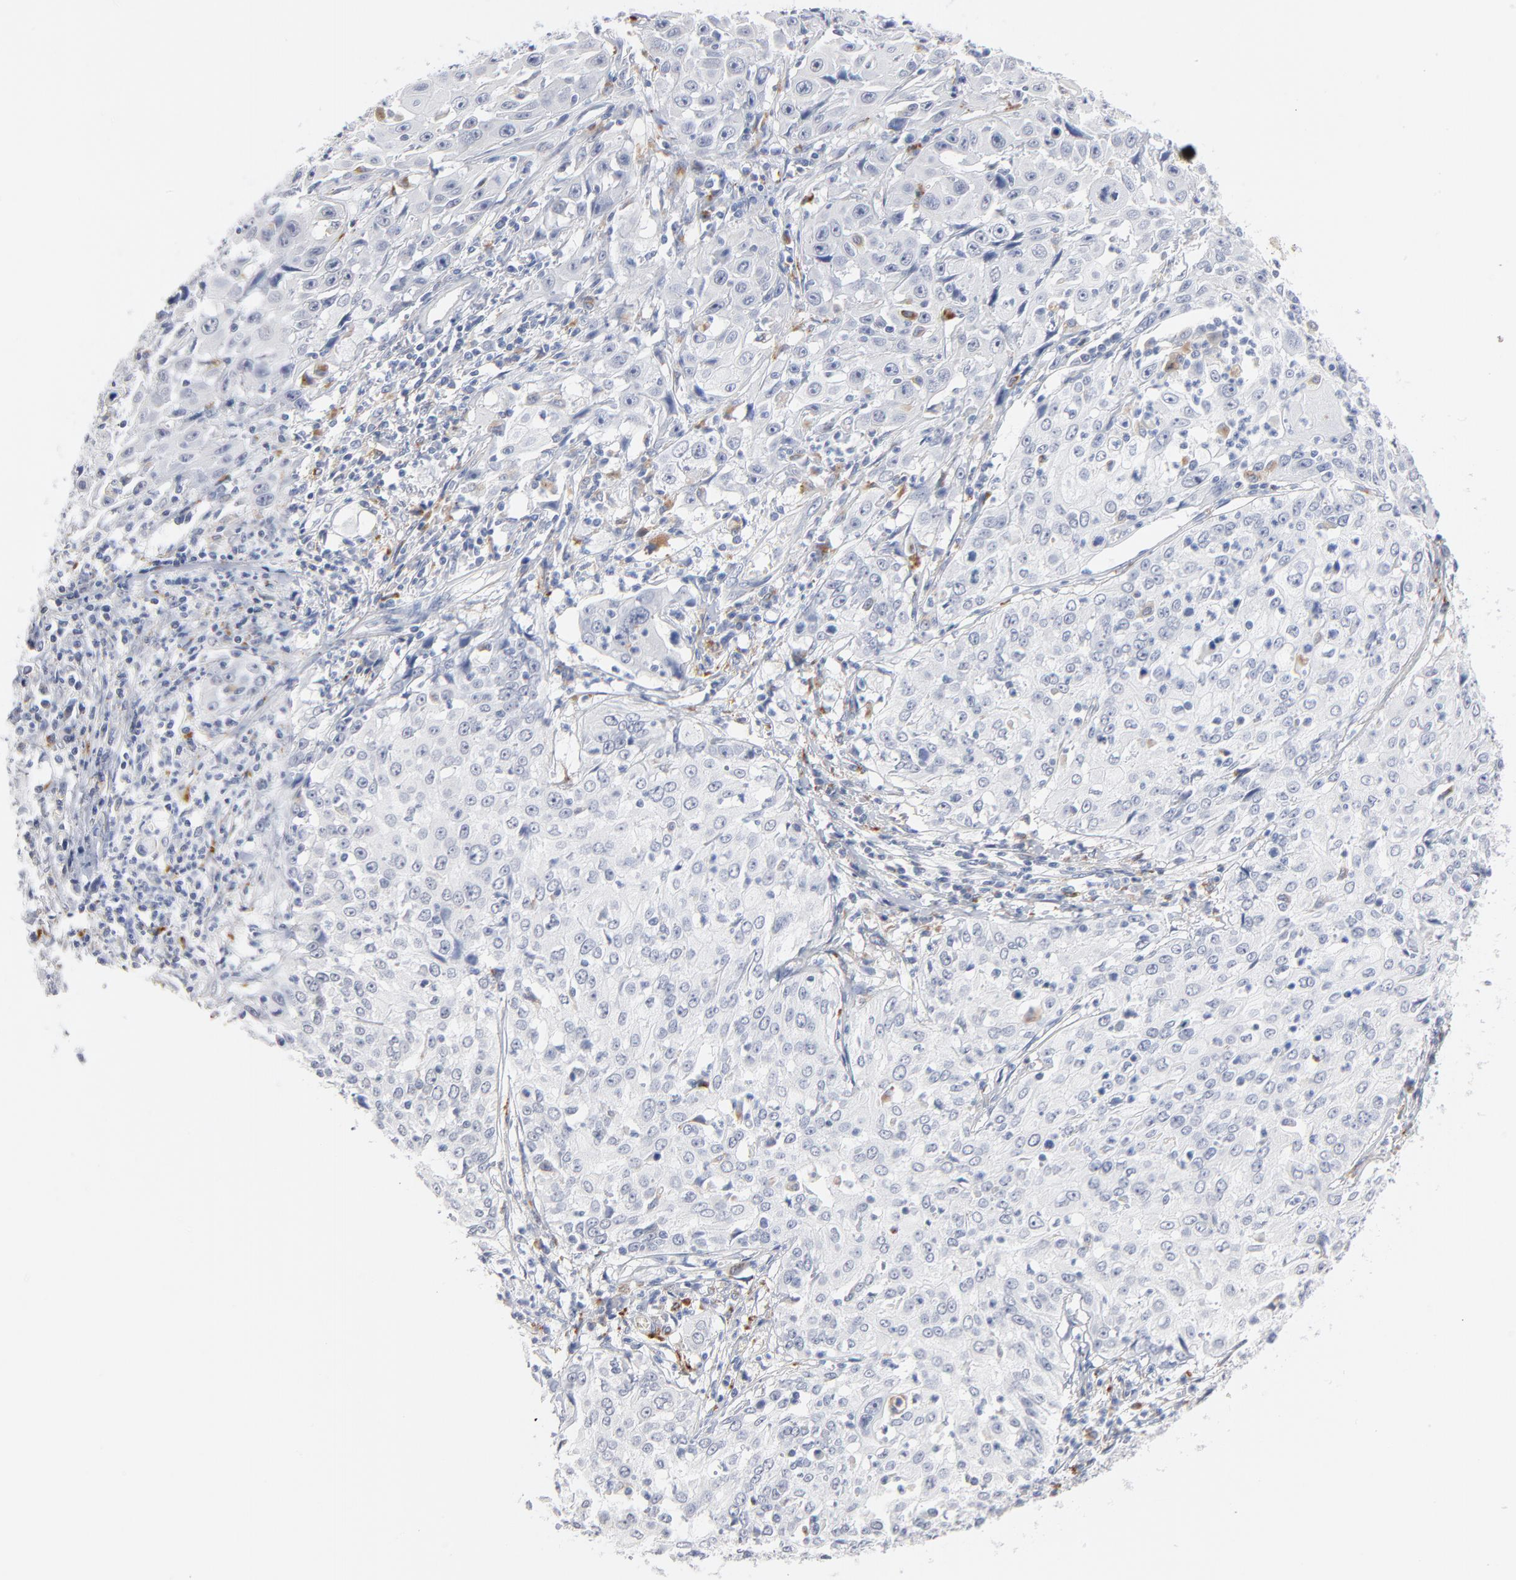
{"staining": {"intensity": "negative", "quantity": "none", "location": "none"}, "tissue": "cervical cancer", "cell_type": "Tumor cells", "image_type": "cancer", "snomed": [{"axis": "morphology", "description": "Squamous cell carcinoma, NOS"}, {"axis": "topography", "description": "Cervix"}], "caption": "The histopathology image exhibits no staining of tumor cells in cervical cancer (squamous cell carcinoma).", "gene": "LTBP2", "patient": {"sex": "female", "age": 39}}